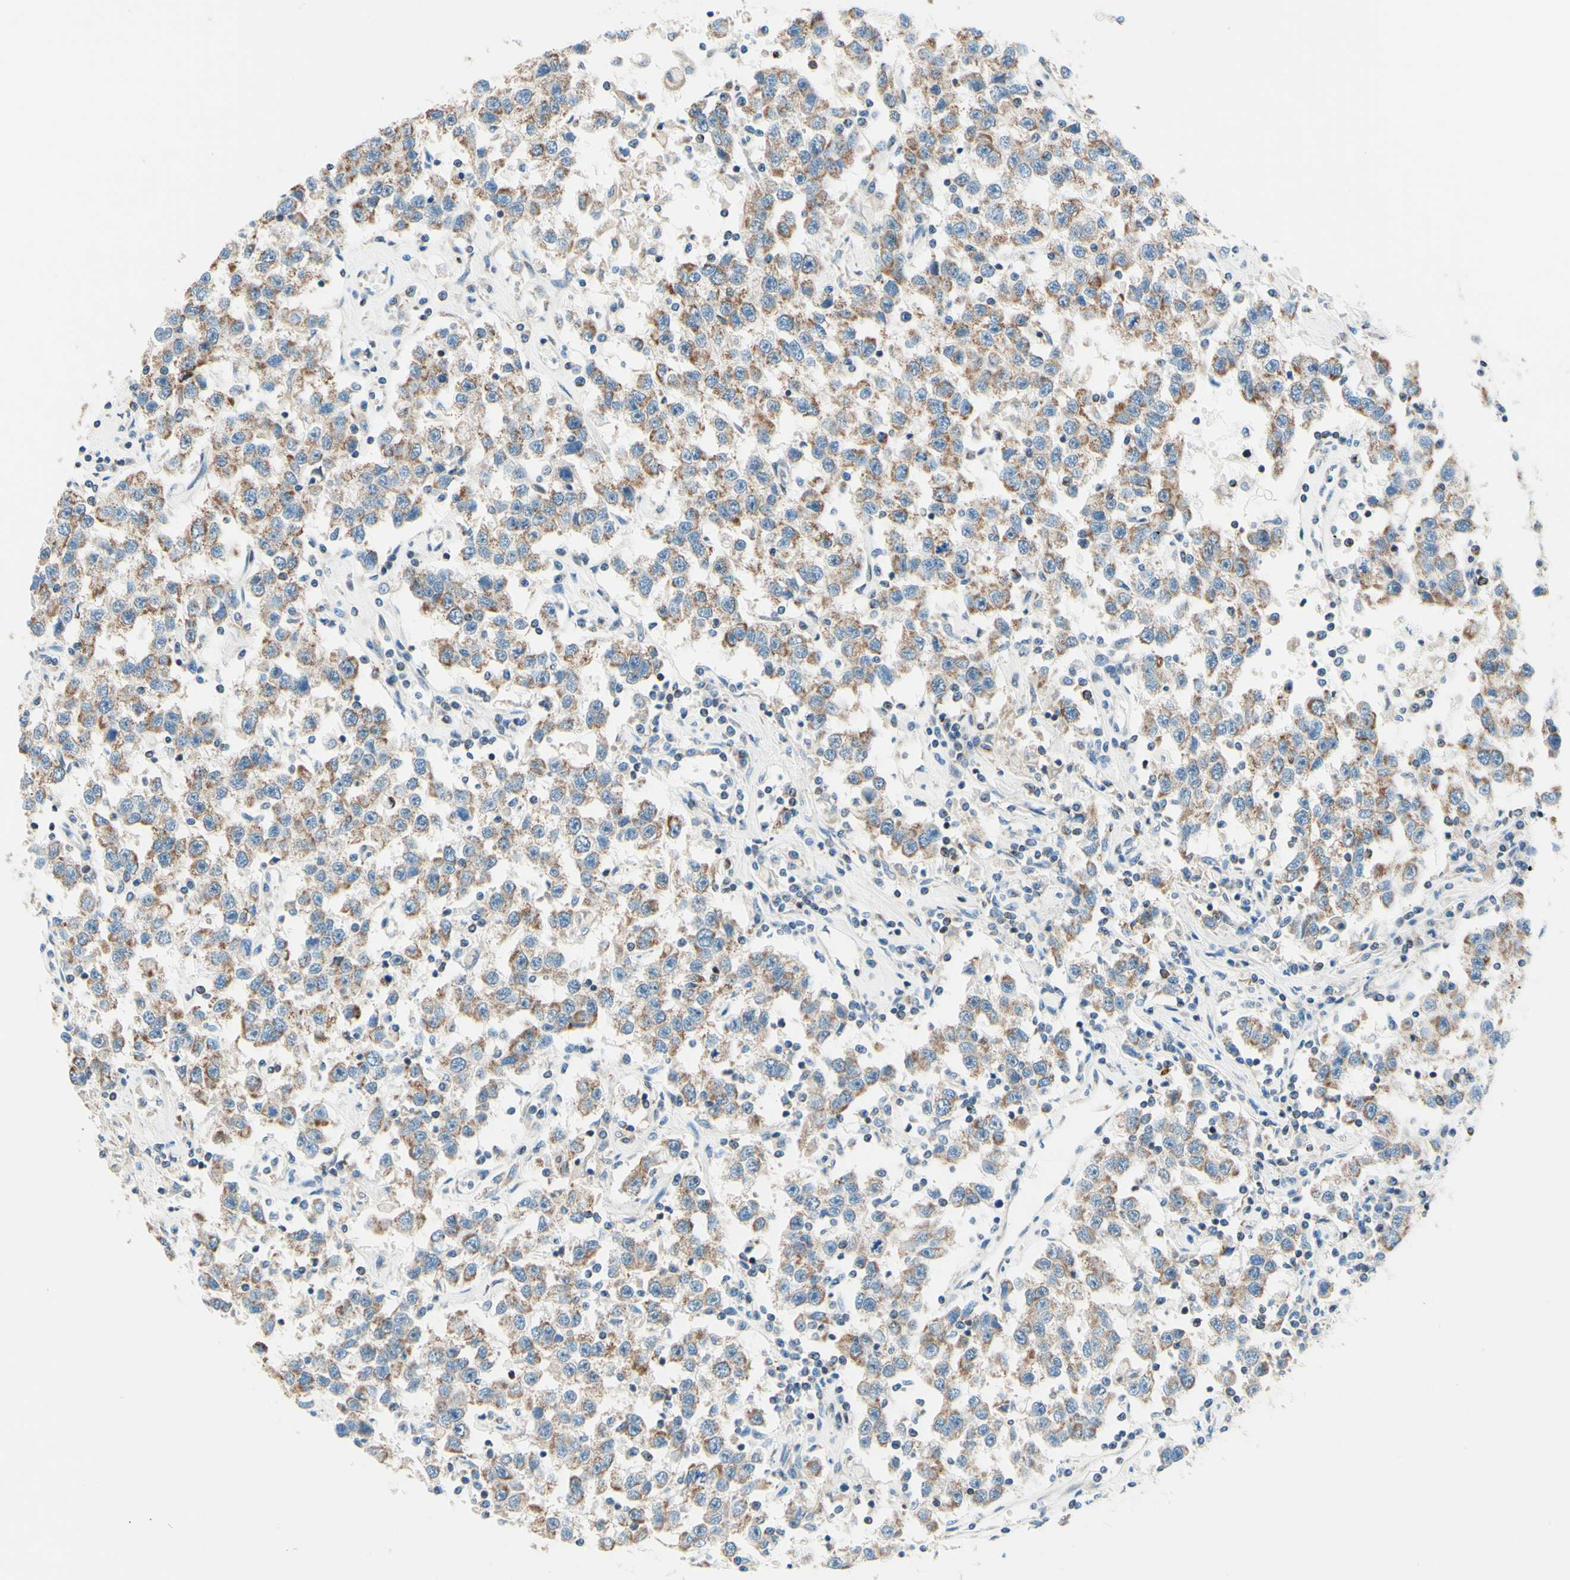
{"staining": {"intensity": "weak", "quantity": ">75%", "location": "cytoplasmic/membranous"}, "tissue": "testis cancer", "cell_type": "Tumor cells", "image_type": "cancer", "snomed": [{"axis": "morphology", "description": "Seminoma, NOS"}, {"axis": "topography", "description": "Testis"}], "caption": "Testis cancer (seminoma) was stained to show a protein in brown. There is low levels of weak cytoplasmic/membranous positivity in approximately >75% of tumor cells.", "gene": "CBX7", "patient": {"sex": "male", "age": 41}}